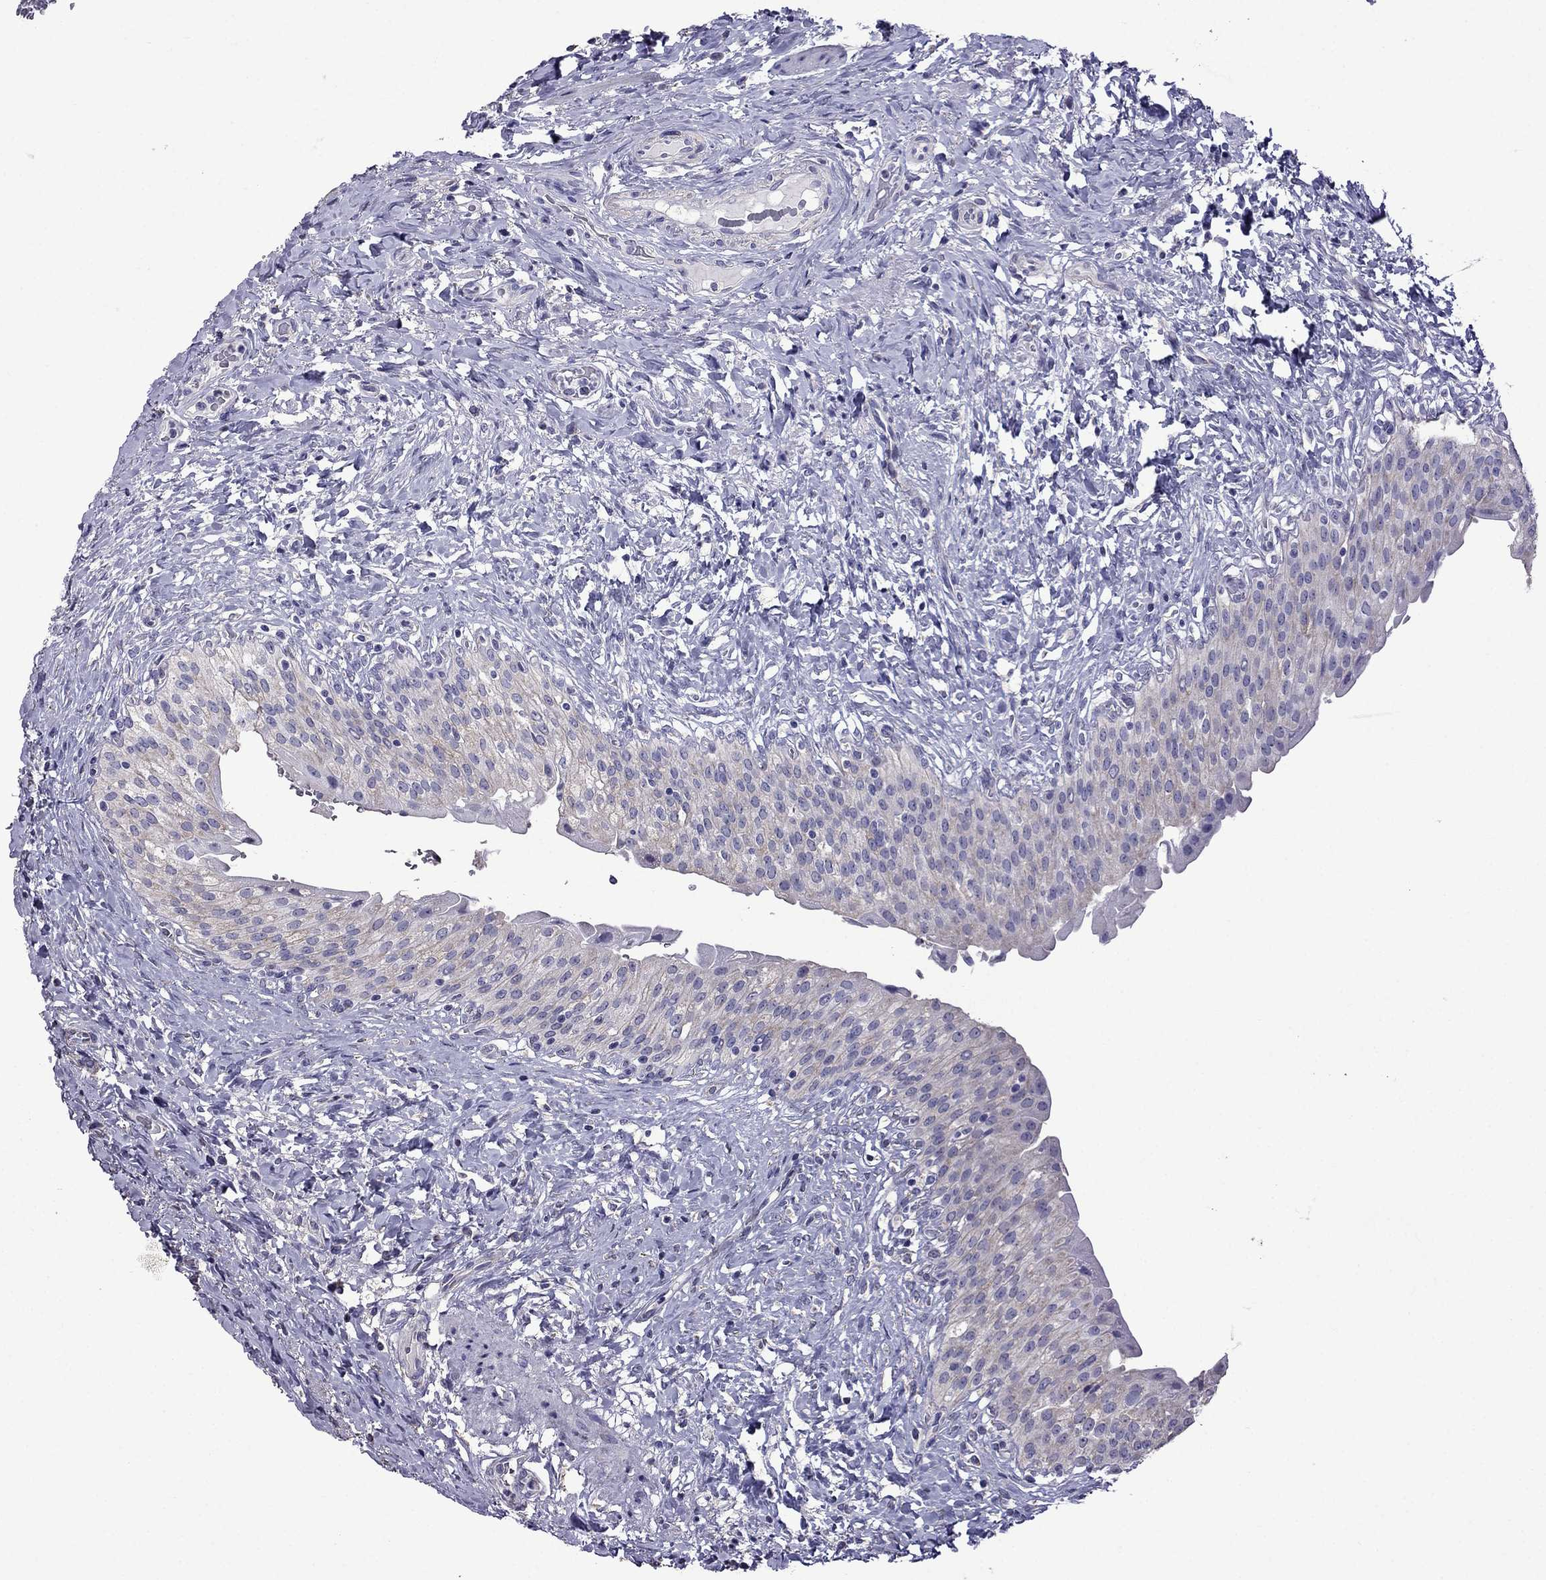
{"staining": {"intensity": "weak", "quantity": "<25%", "location": "cytoplasmic/membranous"}, "tissue": "urinary bladder", "cell_type": "Urothelial cells", "image_type": "normal", "snomed": [{"axis": "morphology", "description": "Normal tissue, NOS"}, {"axis": "morphology", "description": "Inflammation, NOS"}, {"axis": "topography", "description": "Urinary bladder"}], "caption": "DAB (3,3'-diaminobenzidine) immunohistochemical staining of normal urinary bladder displays no significant positivity in urothelial cells. (Stains: DAB immunohistochemistry with hematoxylin counter stain, Microscopy: brightfield microscopy at high magnification).", "gene": "AK5", "patient": {"sex": "male", "age": 64}}